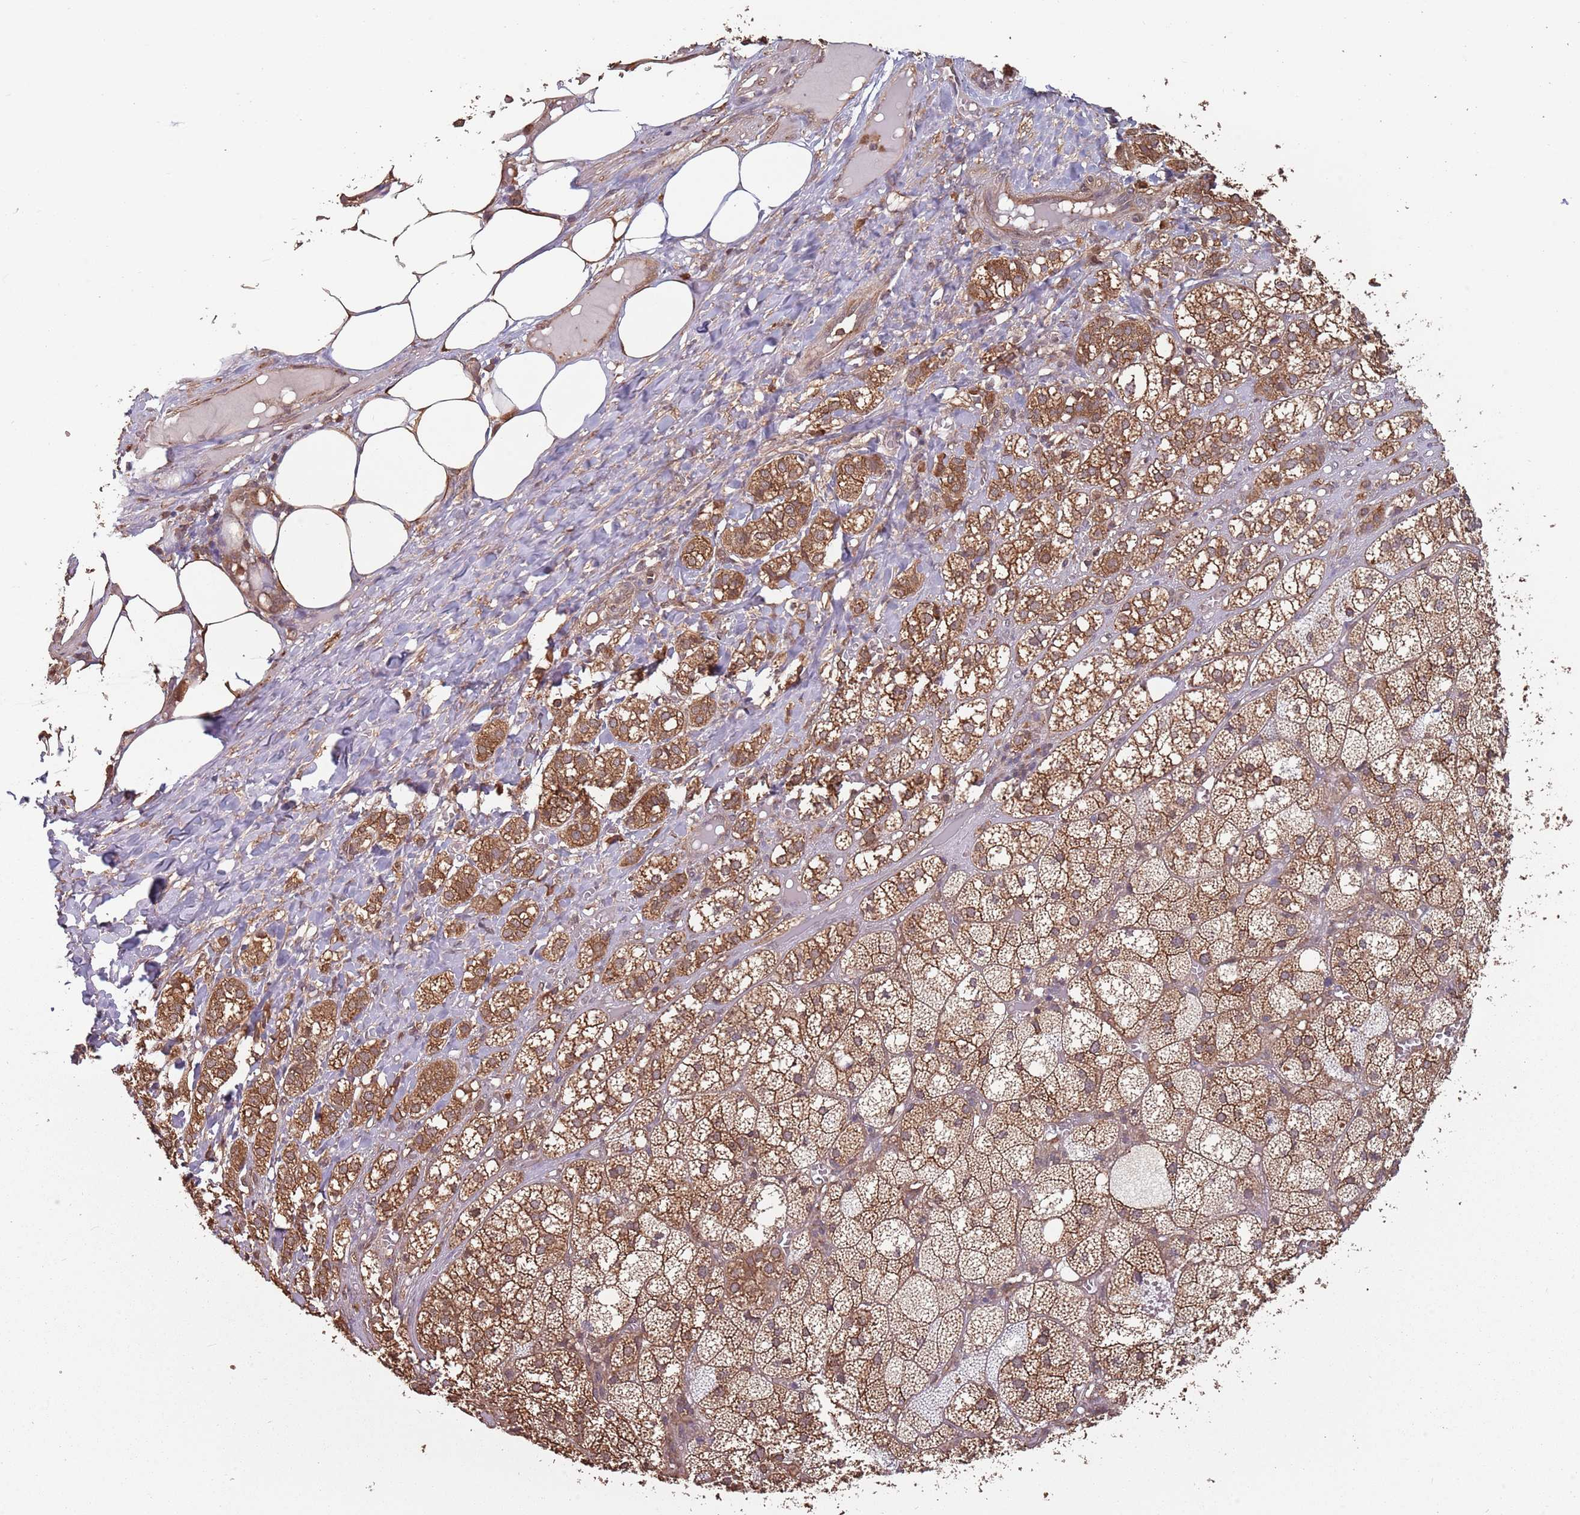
{"staining": {"intensity": "moderate", "quantity": ">75%", "location": "cytoplasmic/membranous"}, "tissue": "adrenal gland", "cell_type": "Glandular cells", "image_type": "normal", "snomed": [{"axis": "morphology", "description": "Normal tissue, NOS"}, {"axis": "topography", "description": "Adrenal gland"}], "caption": "An image of human adrenal gland stained for a protein displays moderate cytoplasmic/membranous brown staining in glandular cells.", "gene": "COG4", "patient": {"sex": "female", "age": 61}}